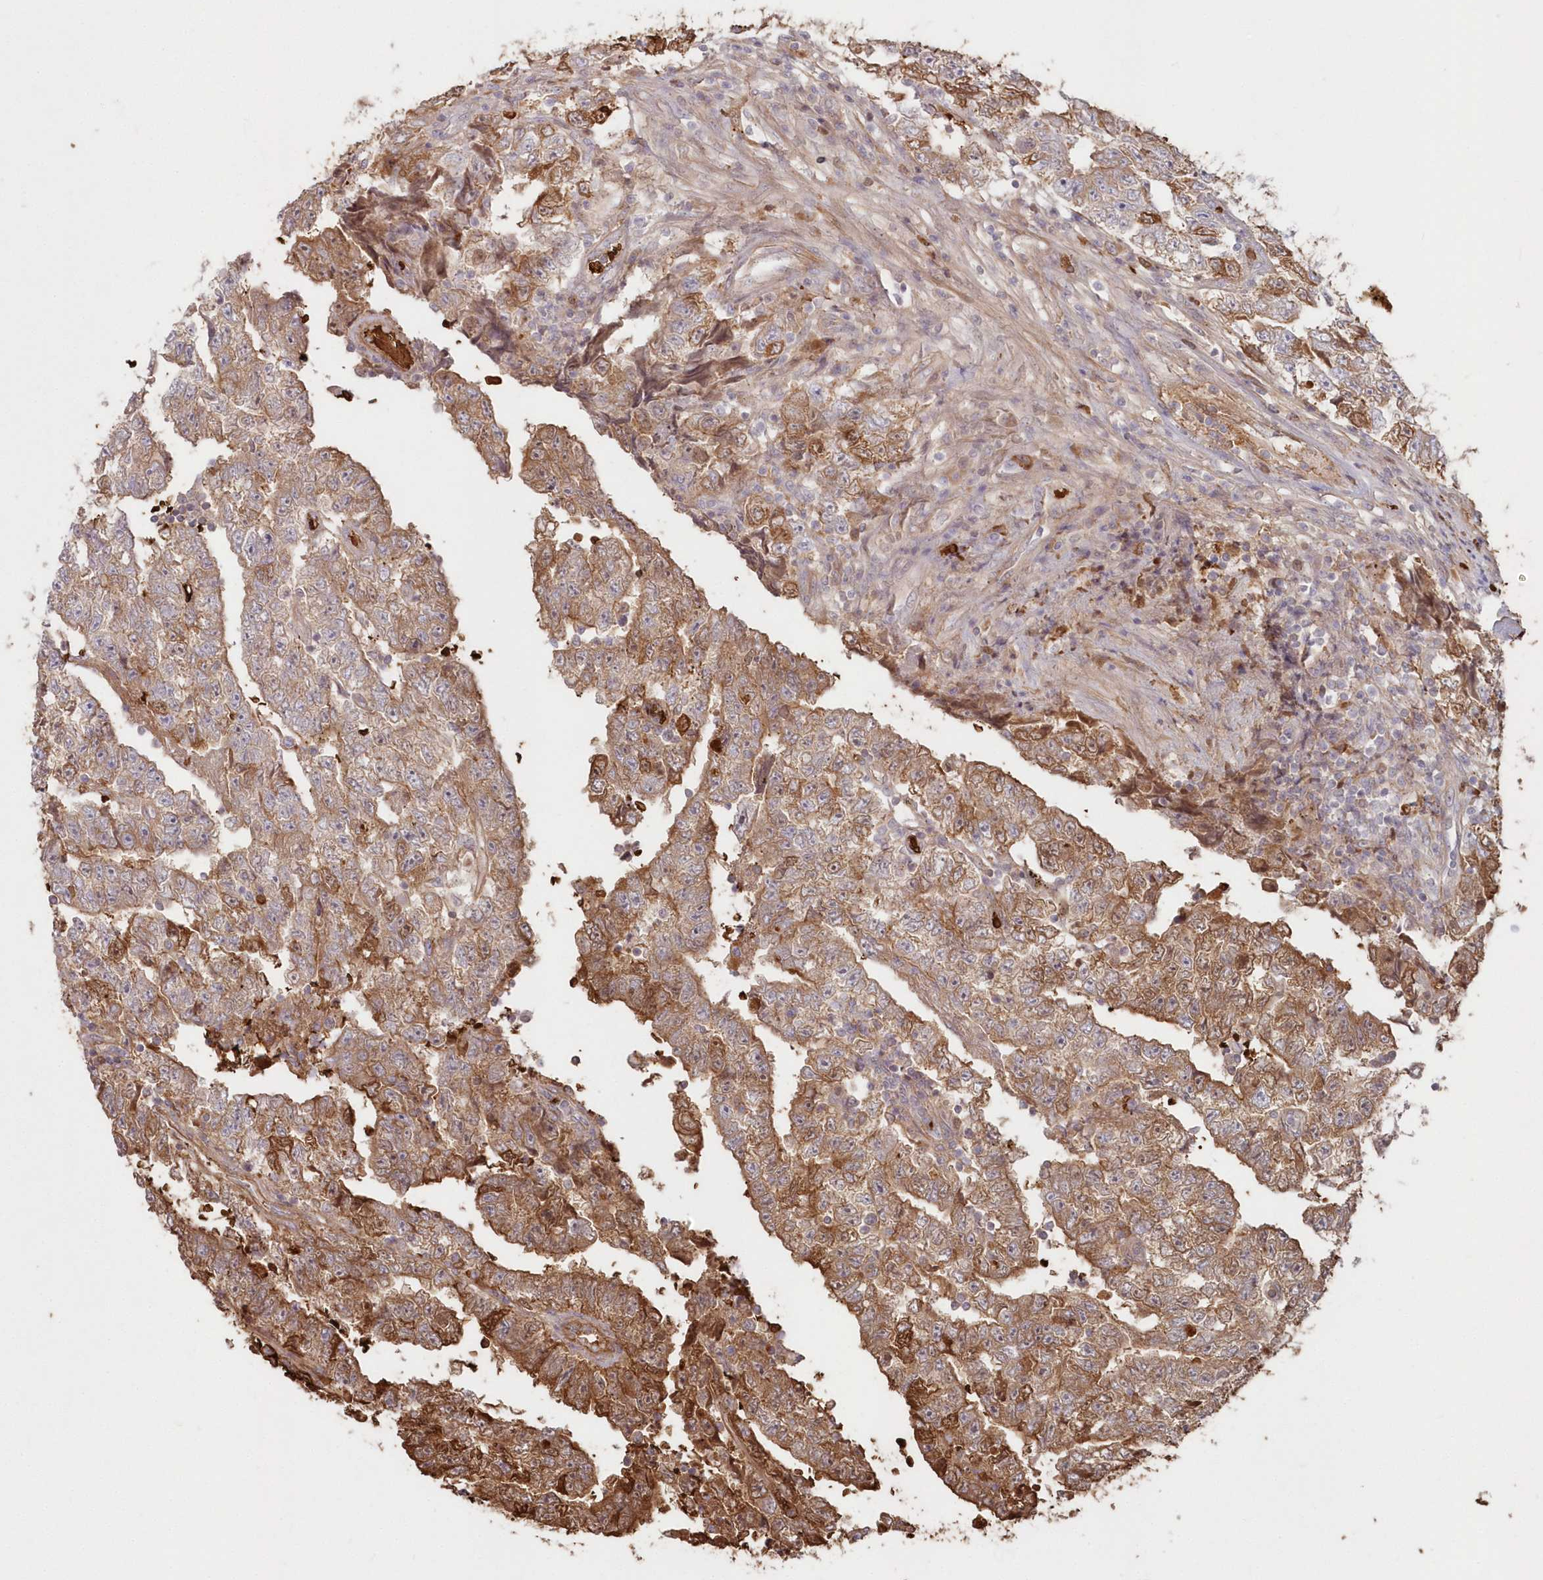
{"staining": {"intensity": "moderate", "quantity": "25%-75%", "location": "cytoplasmic/membranous"}, "tissue": "testis cancer", "cell_type": "Tumor cells", "image_type": "cancer", "snomed": [{"axis": "morphology", "description": "Carcinoma, Embryonal, NOS"}, {"axis": "topography", "description": "Testis"}], "caption": "Immunohistochemistry (IHC) photomicrograph of neoplastic tissue: human testis cancer stained using immunohistochemistry (IHC) shows medium levels of moderate protein expression localized specifically in the cytoplasmic/membranous of tumor cells, appearing as a cytoplasmic/membranous brown color.", "gene": "SERINC1", "patient": {"sex": "male", "age": 25}}